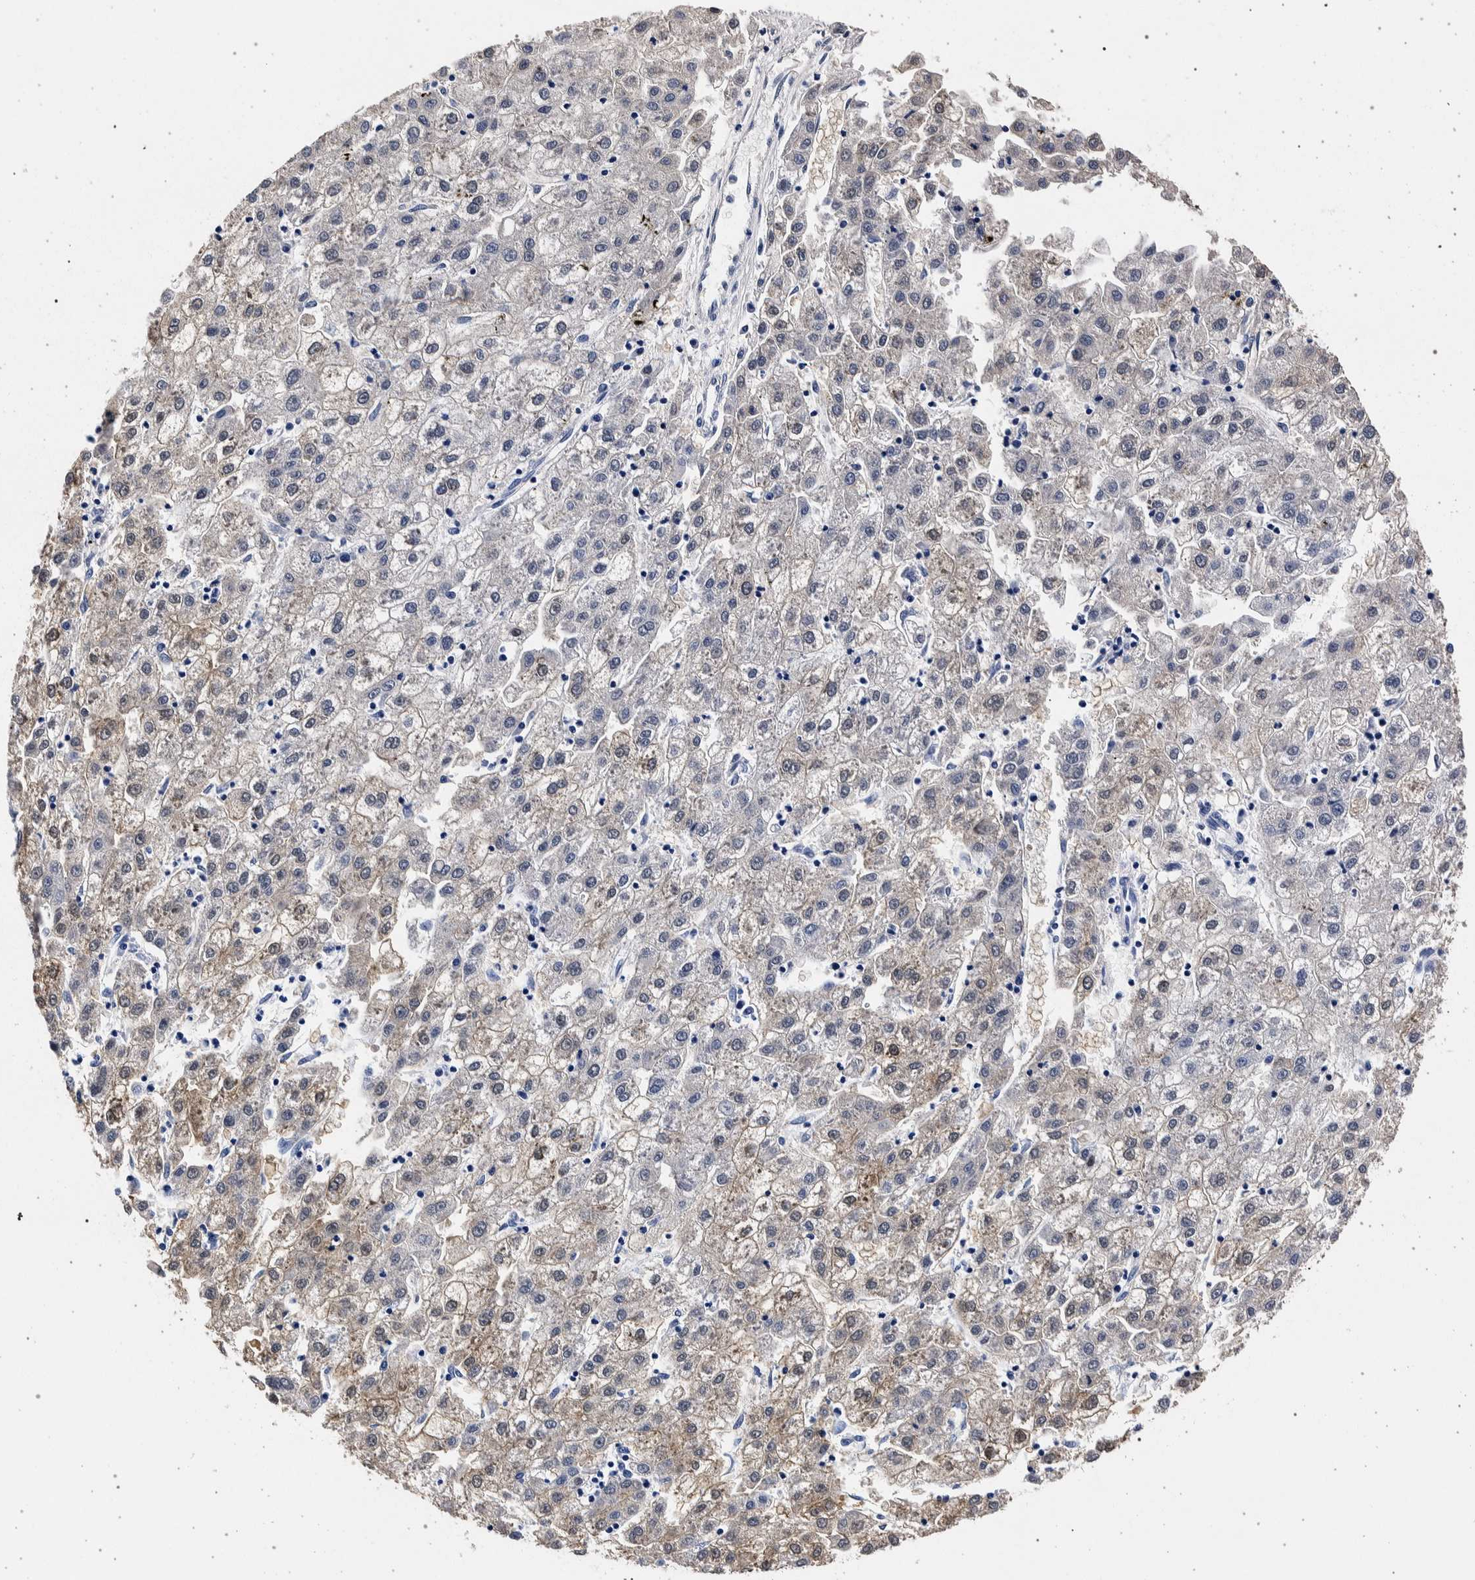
{"staining": {"intensity": "weak", "quantity": "25%-75%", "location": "cytoplasmic/membranous"}, "tissue": "liver cancer", "cell_type": "Tumor cells", "image_type": "cancer", "snomed": [{"axis": "morphology", "description": "Carcinoma, Hepatocellular, NOS"}, {"axis": "topography", "description": "Liver"}], "caption": "This histopathology image exhibits immunohistochemistry (IHC) staining of liver cancer (hepatocellular carcinoma), with low weak cytoplasmic/membranous expression in approximately 25%-75% of tumor cells.", "gene": "NIBAN2", "patient": {"sex": "male", "age": 72}}